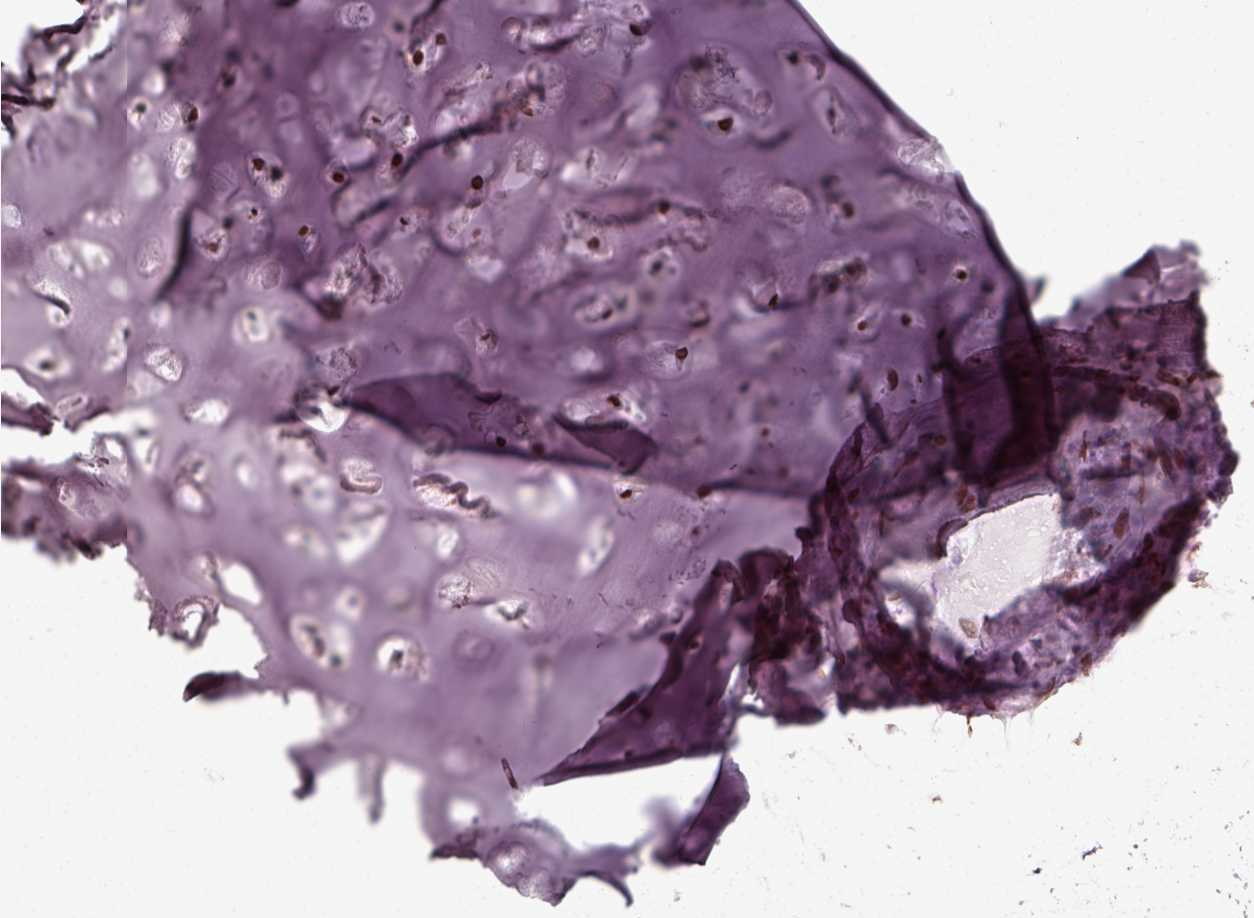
{"staining": {"intensity": "strong", "quantity": ">75%", "location": "nuclear"}, "tissue": "soft tissue", "cell_type": "Chondrocytes", "image_type": "normal", "snomed": [{"axis": "morphology", "description": "Normal tissue, NOS"}, {"axis": "topography", "description": "Cartilage tissue"}], "caption": "IHC image of benign soft tissue stained for a protein (brown), which reveals high levels of strong nuclear staining in about >75% of chondrocytes.", "gene": "POLR1H", "patient": {"sex": "male", "age": 62}}